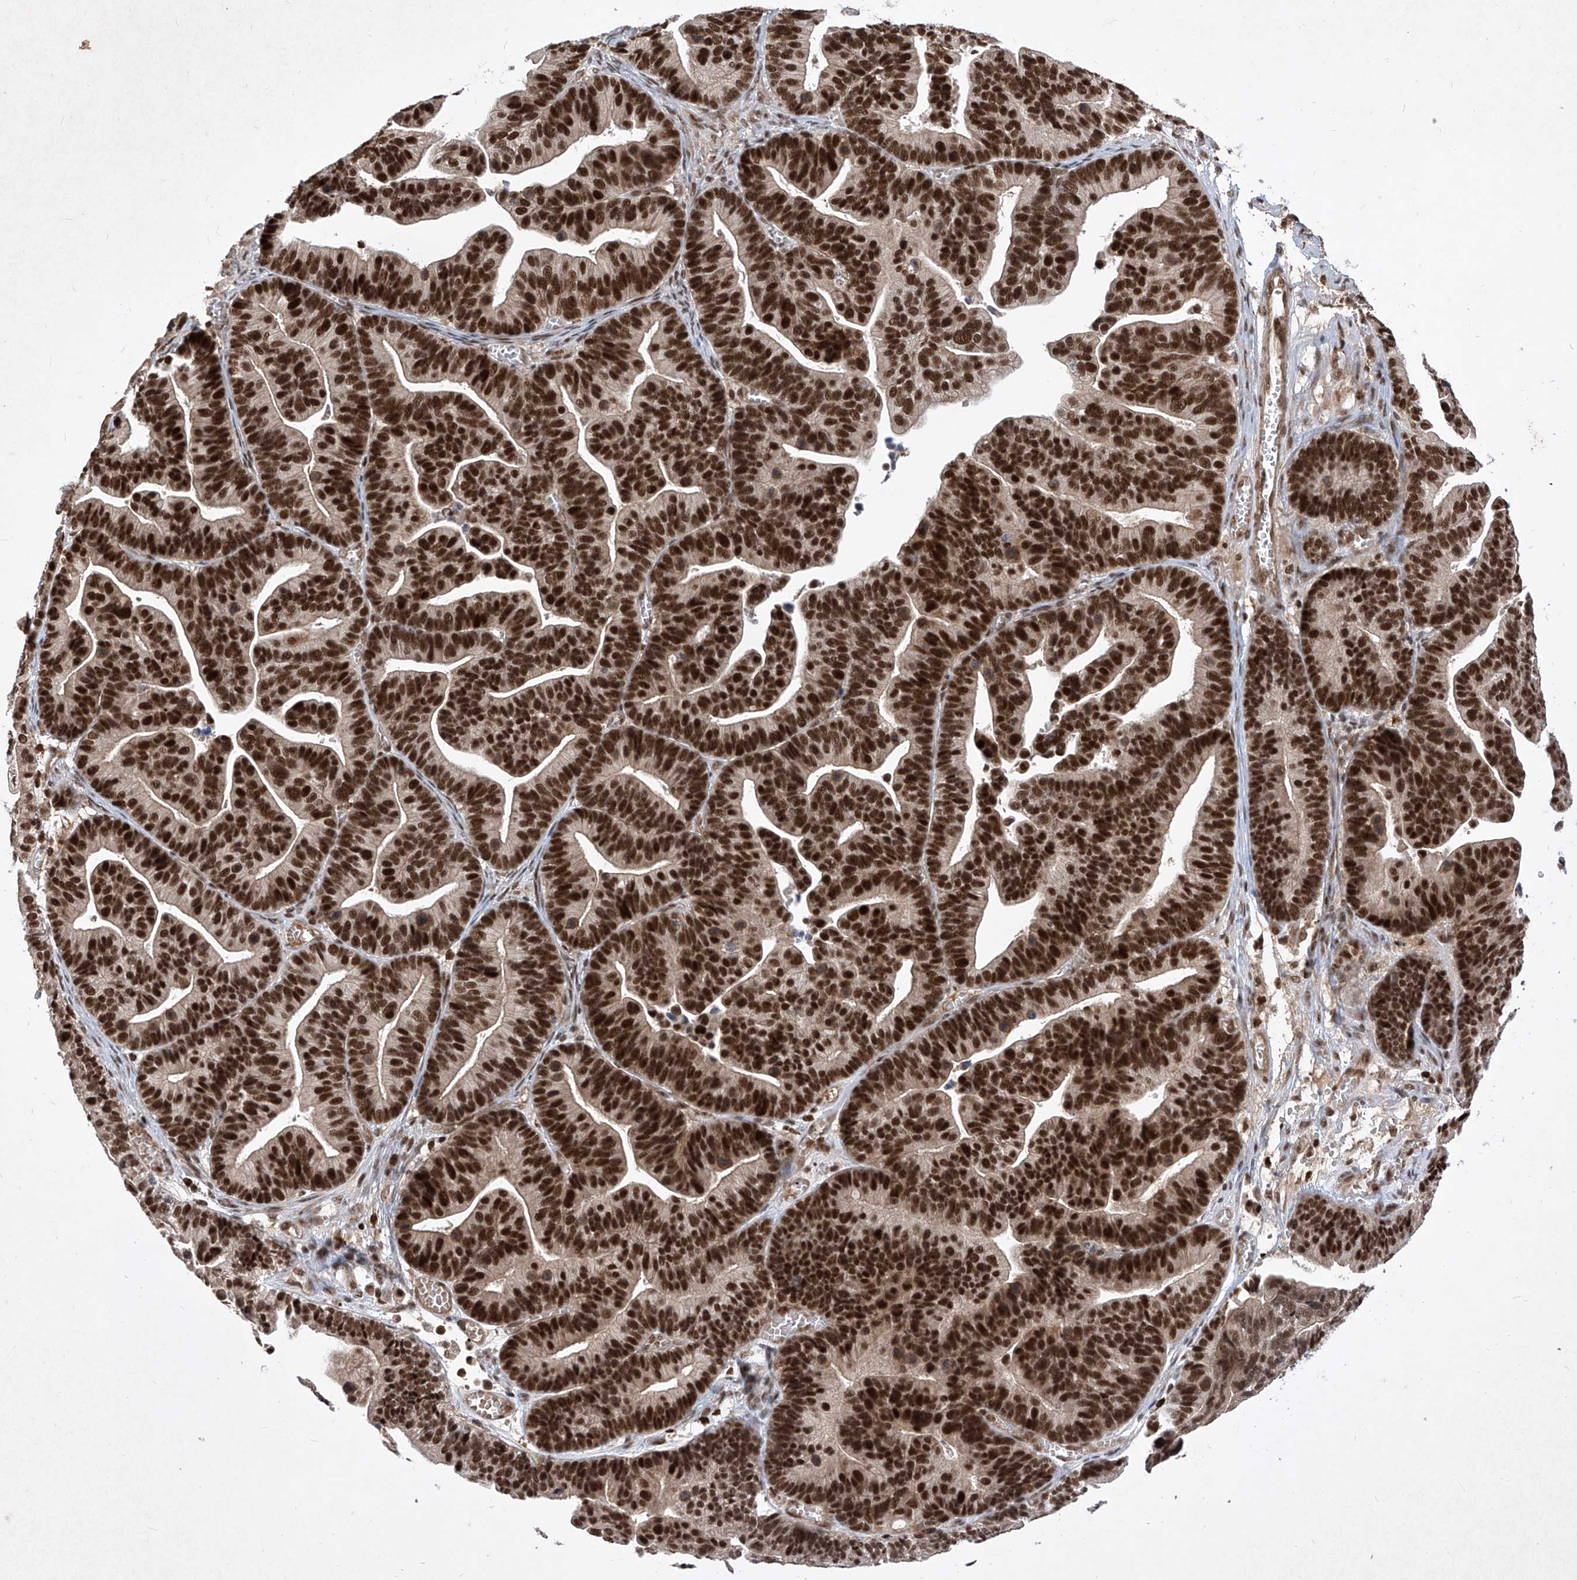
{"staining": {"intensity": "strong", "quantity": ">75%", "location": "nuclear"}, "tissue": "ovarian cancer", "cell_type": "Tumor cells", "image_type": "cancer", "snomed": [{"axis": "morphology", "description": "Cystadenocarcinoma, serous, NOS"}, {"axis": "topography", "description": "Ovary"}], "caption": "A micrograph of human ovarian cancer (serous cystadenocarcinoma) stained for a protein reveals strong nuclear brown staining in tumor cells.", "gene": "IRF2", "patient": {"sex": "female", "age": 56}}